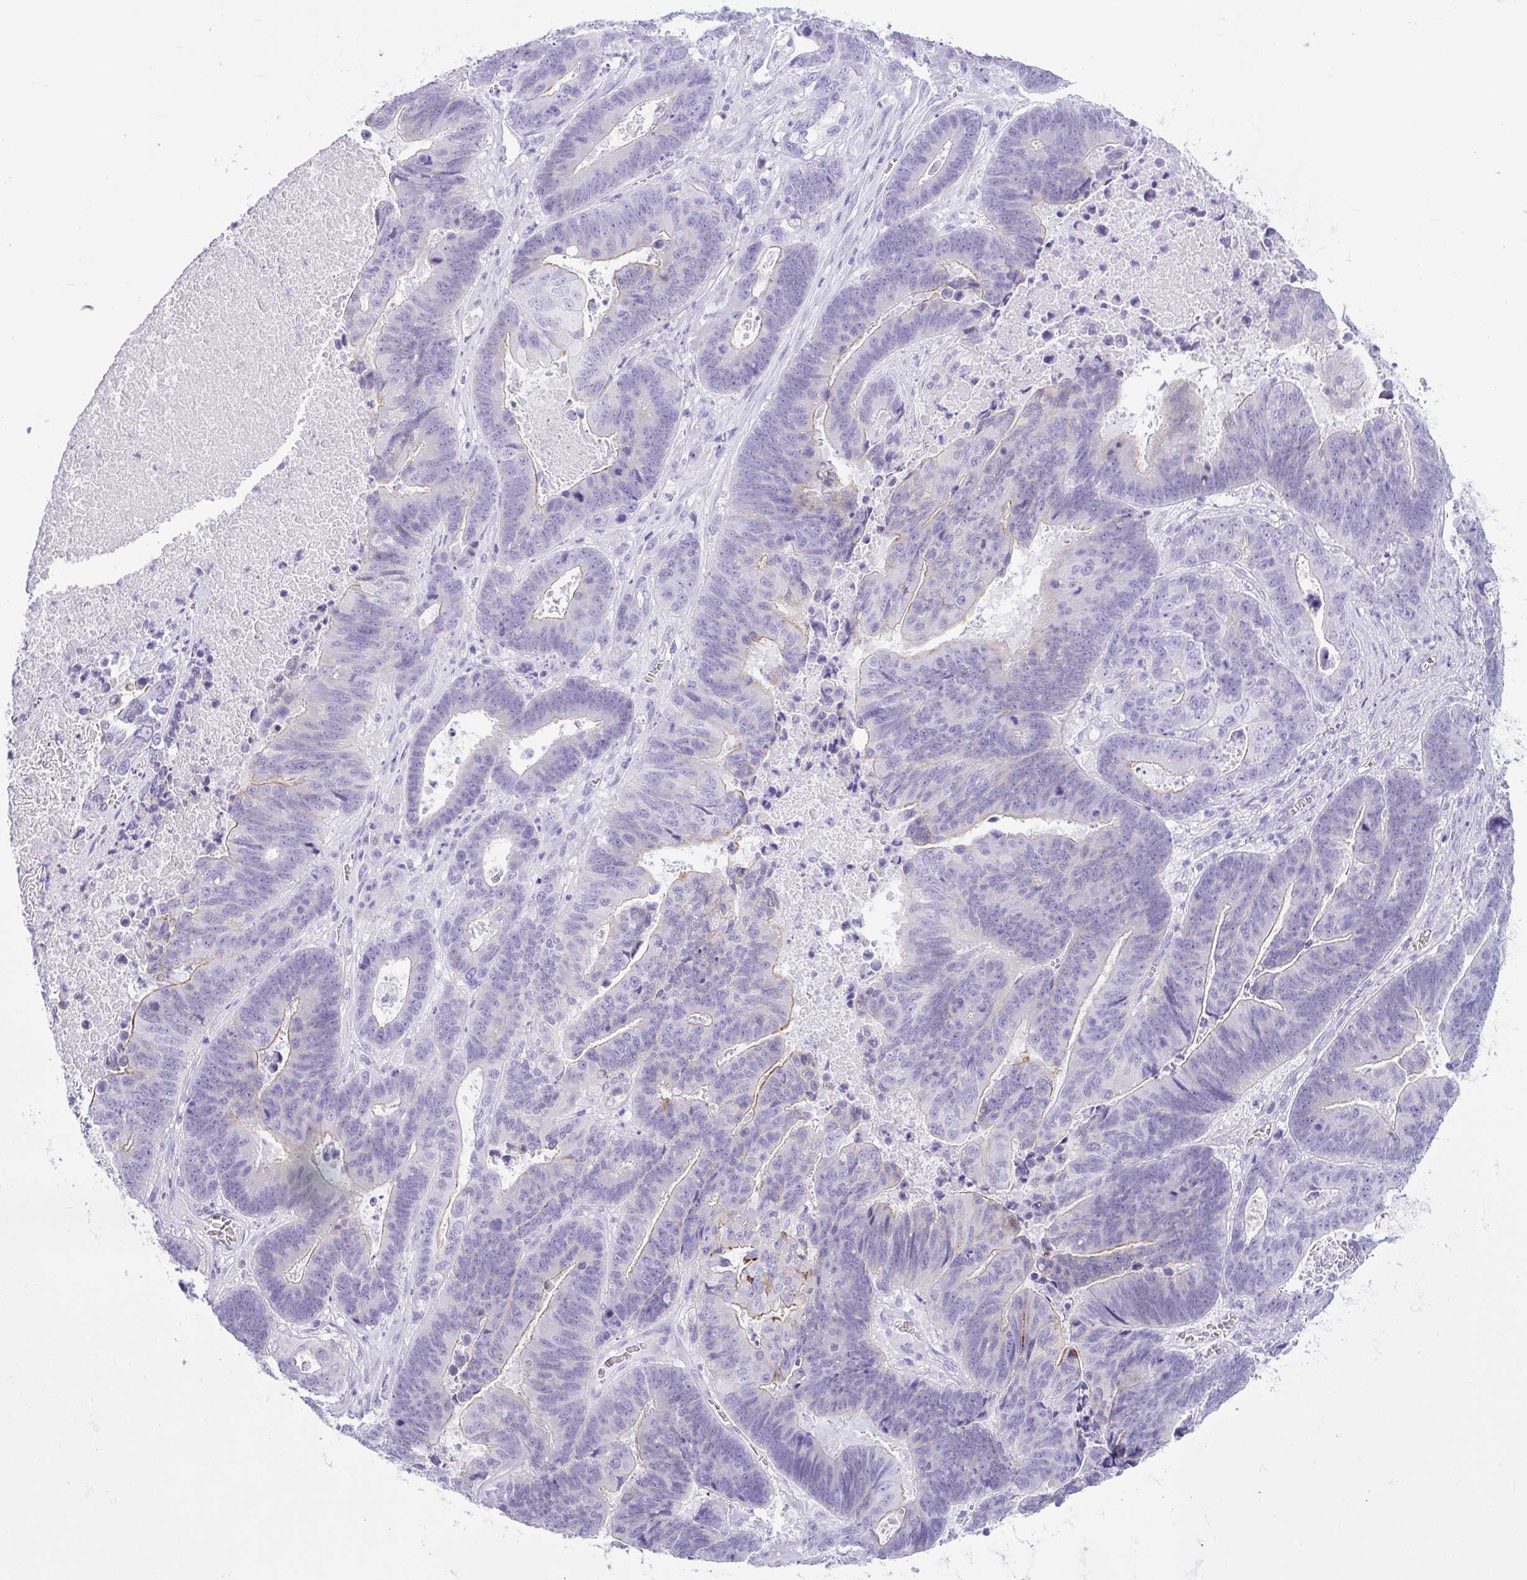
{"staining": {"intensity": "negative", "quantity": "none", "location": "none"}, "tissue": "lung cancer", "cell_type": "Tumor cells", "image_type": "cancer", "snomed": [{"axis": "morphology", "description": "Aneuploidy"}, {"axis": "morphology", "description": "Adenocarcinoma, NOS"}, {"axis": "morphology", "description": "Adenocarcinoma primary or metastatic"}, {"axis": "topography", "description": "Lung"}], "caption": "Tumor cells are negative for brown protein staining in lung cancer (adenocarcinoma primary or metastatic). Brightfield microscopy of IHC stained with DAB (3,3'-diaminobenzidine) (brown) and hematoxylin (blue), captured at high magnification.", "gene": "RASL10A", "patient": {"sex": "female", "age": 75}}